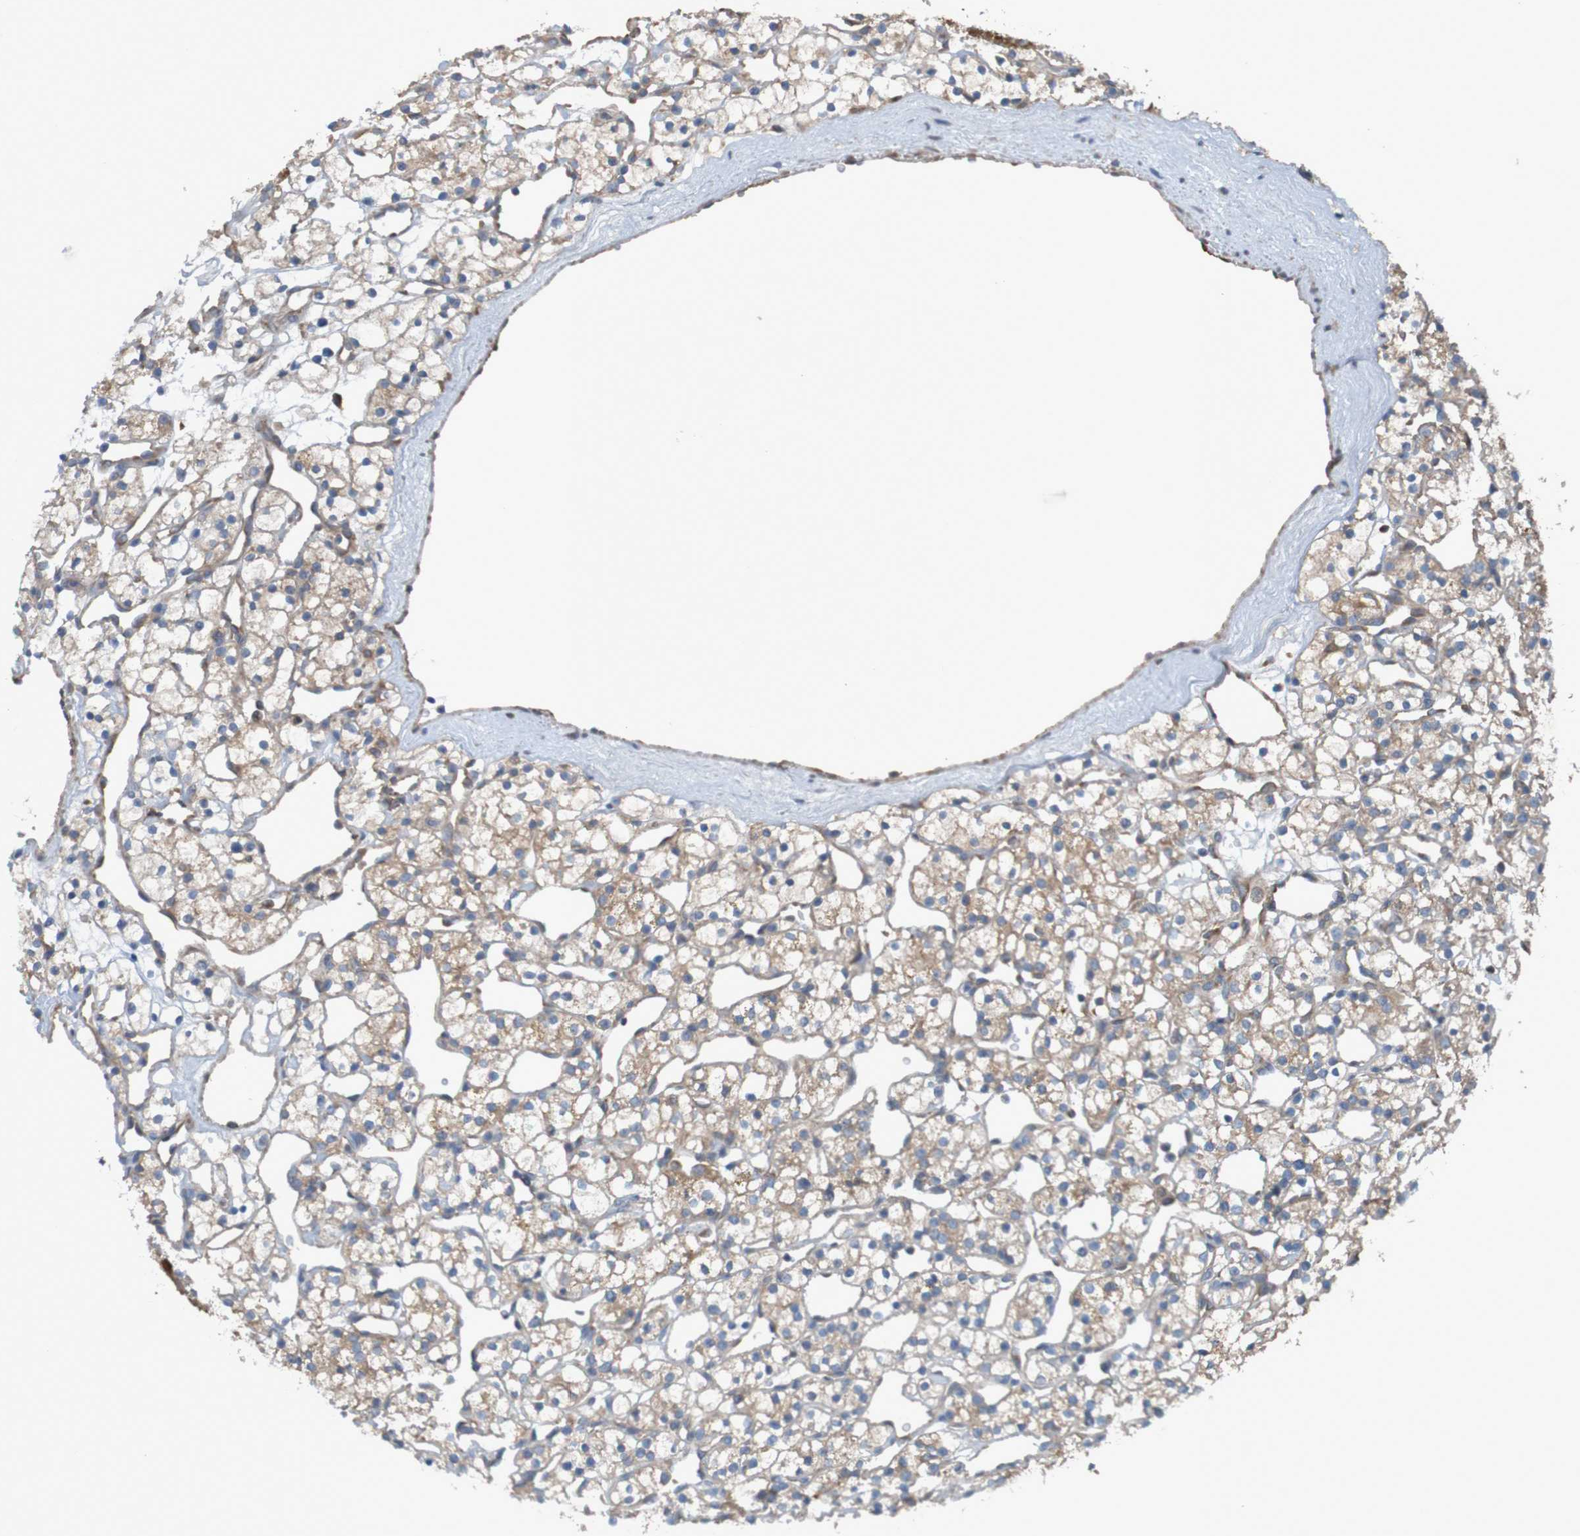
{"staining": {"intensity": "weak", "quantity": ">75%", "location": "cytoplasmic/membranous"}, "tissue": "renal cancer", "cell_type": "Tumor cells", "image_type": "cancer", "snomed": [{"axis": "morphology", "description": "Adenocarcinoma, NOS"}, {"axis": "topography", "description": "Kidney"}], "caption": "A low amount of weak cytoplasmic/membranous staining is identified in approximately >75% of tumor cells in adenocarcinoma (renal) tissue. (DAB = brown stain, brightfield microscopy at high magnification).", "gene": "DNAJC4", "patient": {"sex": "female", "age": 60}}